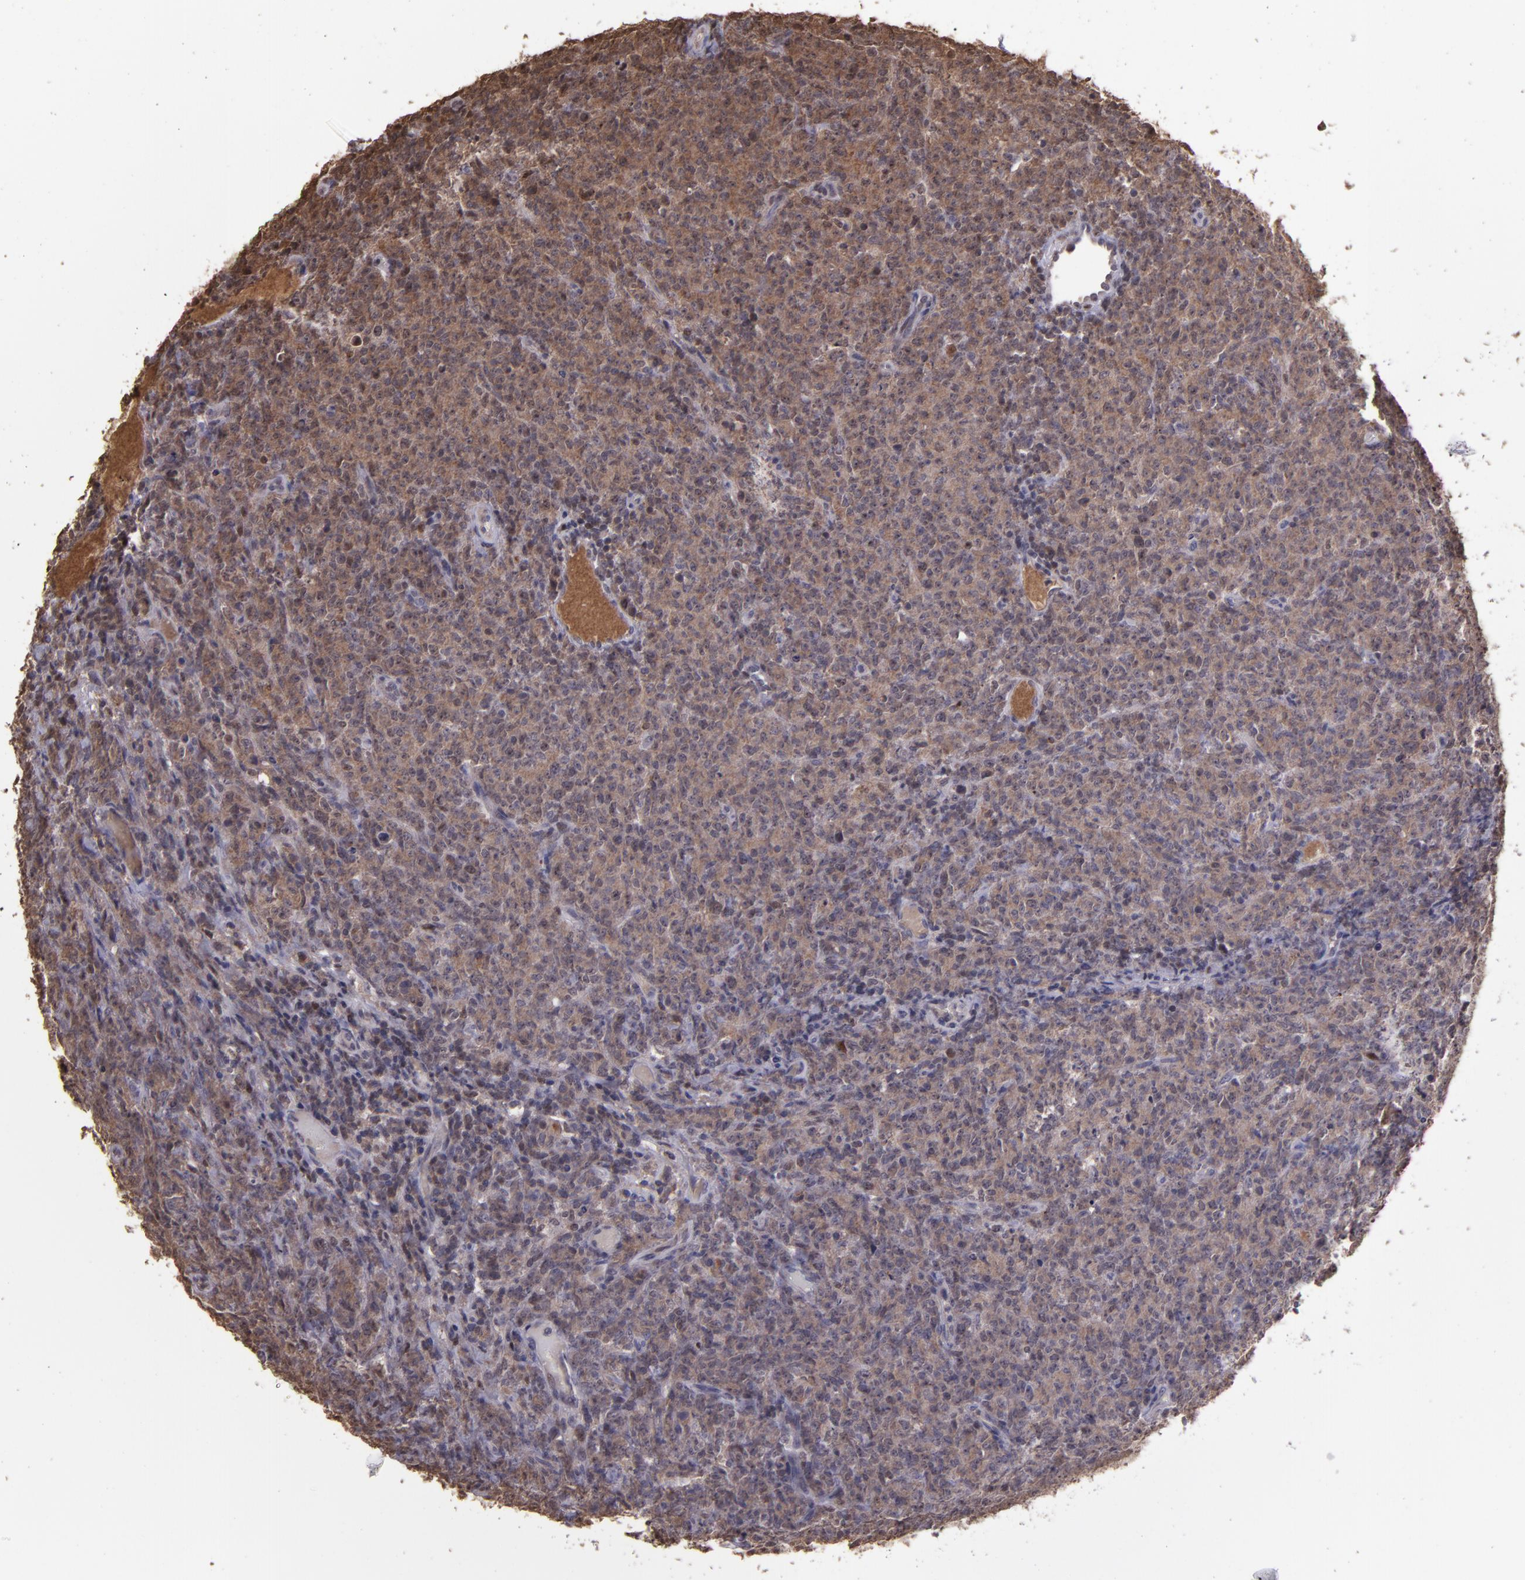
{"staining": {"intensity": "moderate", "quantity": ">75%", "location": "cytoplasmic/membranous"}, "tissue": "lymphoma", "cell_type": "Tumor cells", "image_type": "cancer", "snomed": [{"axis": "morphology", "description": "Malignant lymphoma, non-Hodgkin's type, High grade"}, {"axis": "topography", "description": "Tonsil"}], "caption": "Moderate cytoplasmic/membranous protein expression is seen in approximately >75% of tumor cells in malignant lymphoma, non-Hodgkin's type (high-grade).", "gene": "SERPINF2", "patient": {"sex": "female", "age": 36}}